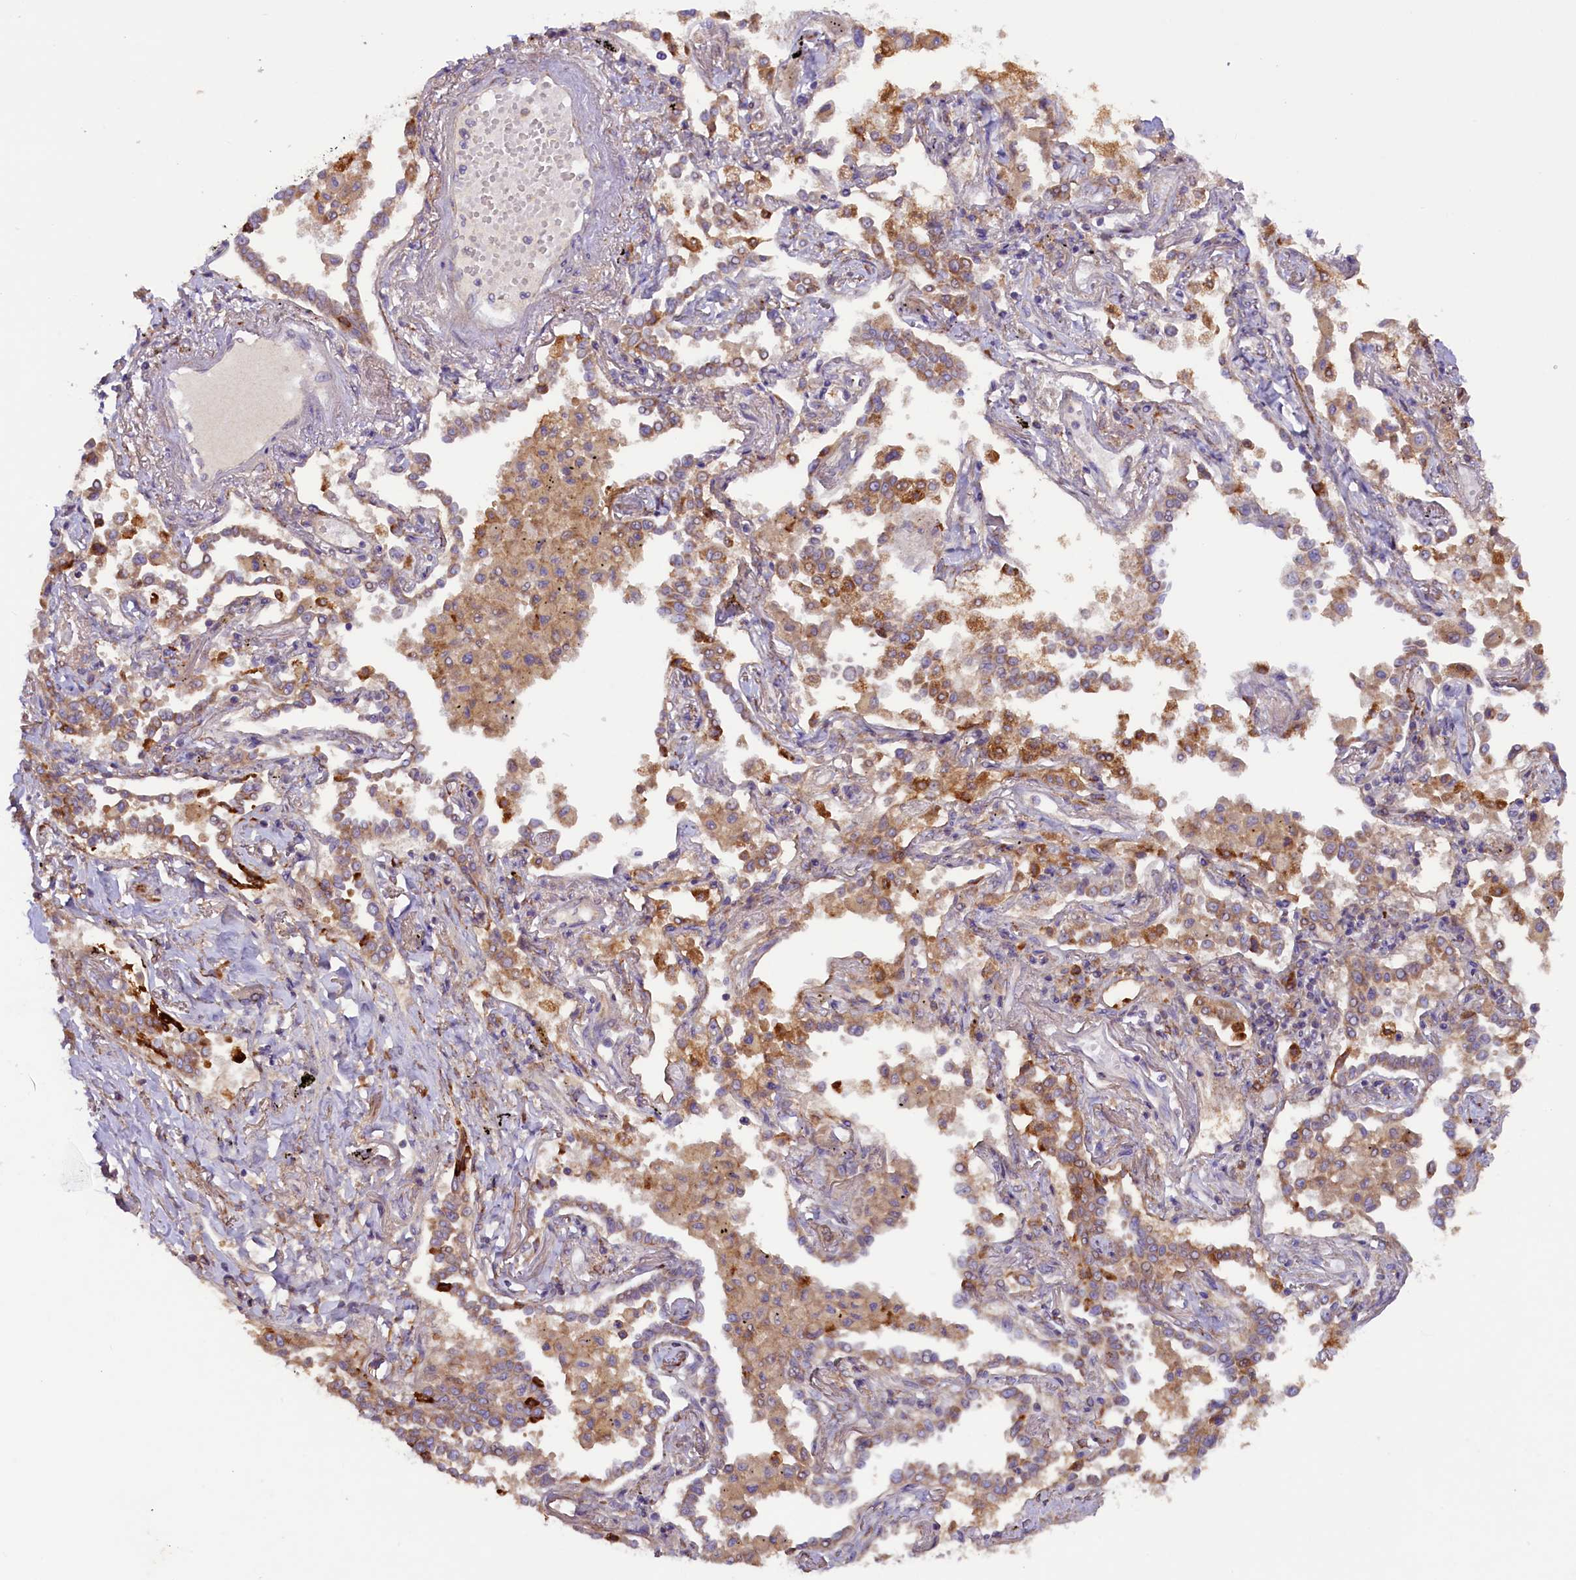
{"staining": {"intensity": "moderate", "quantity": ">75%", "location": "cytoplasmic/membranous"}, "tissue": "lung cancer", "cell_type": "Tumor cells", "image_type": "cancer", "snomed": [{"axis": "morphology", "description": "Adenocarcinoma, NOS"}, {"axis": "topography", "description": "Lung"}], "caption": "Tumor cells demonstrate moderate cytoplasmic/membranous positivity in about >75% of cells in adenocarcinoma (lung).", "gene": "SSC5D", "patient": {"sex": "male", "age": 67}}